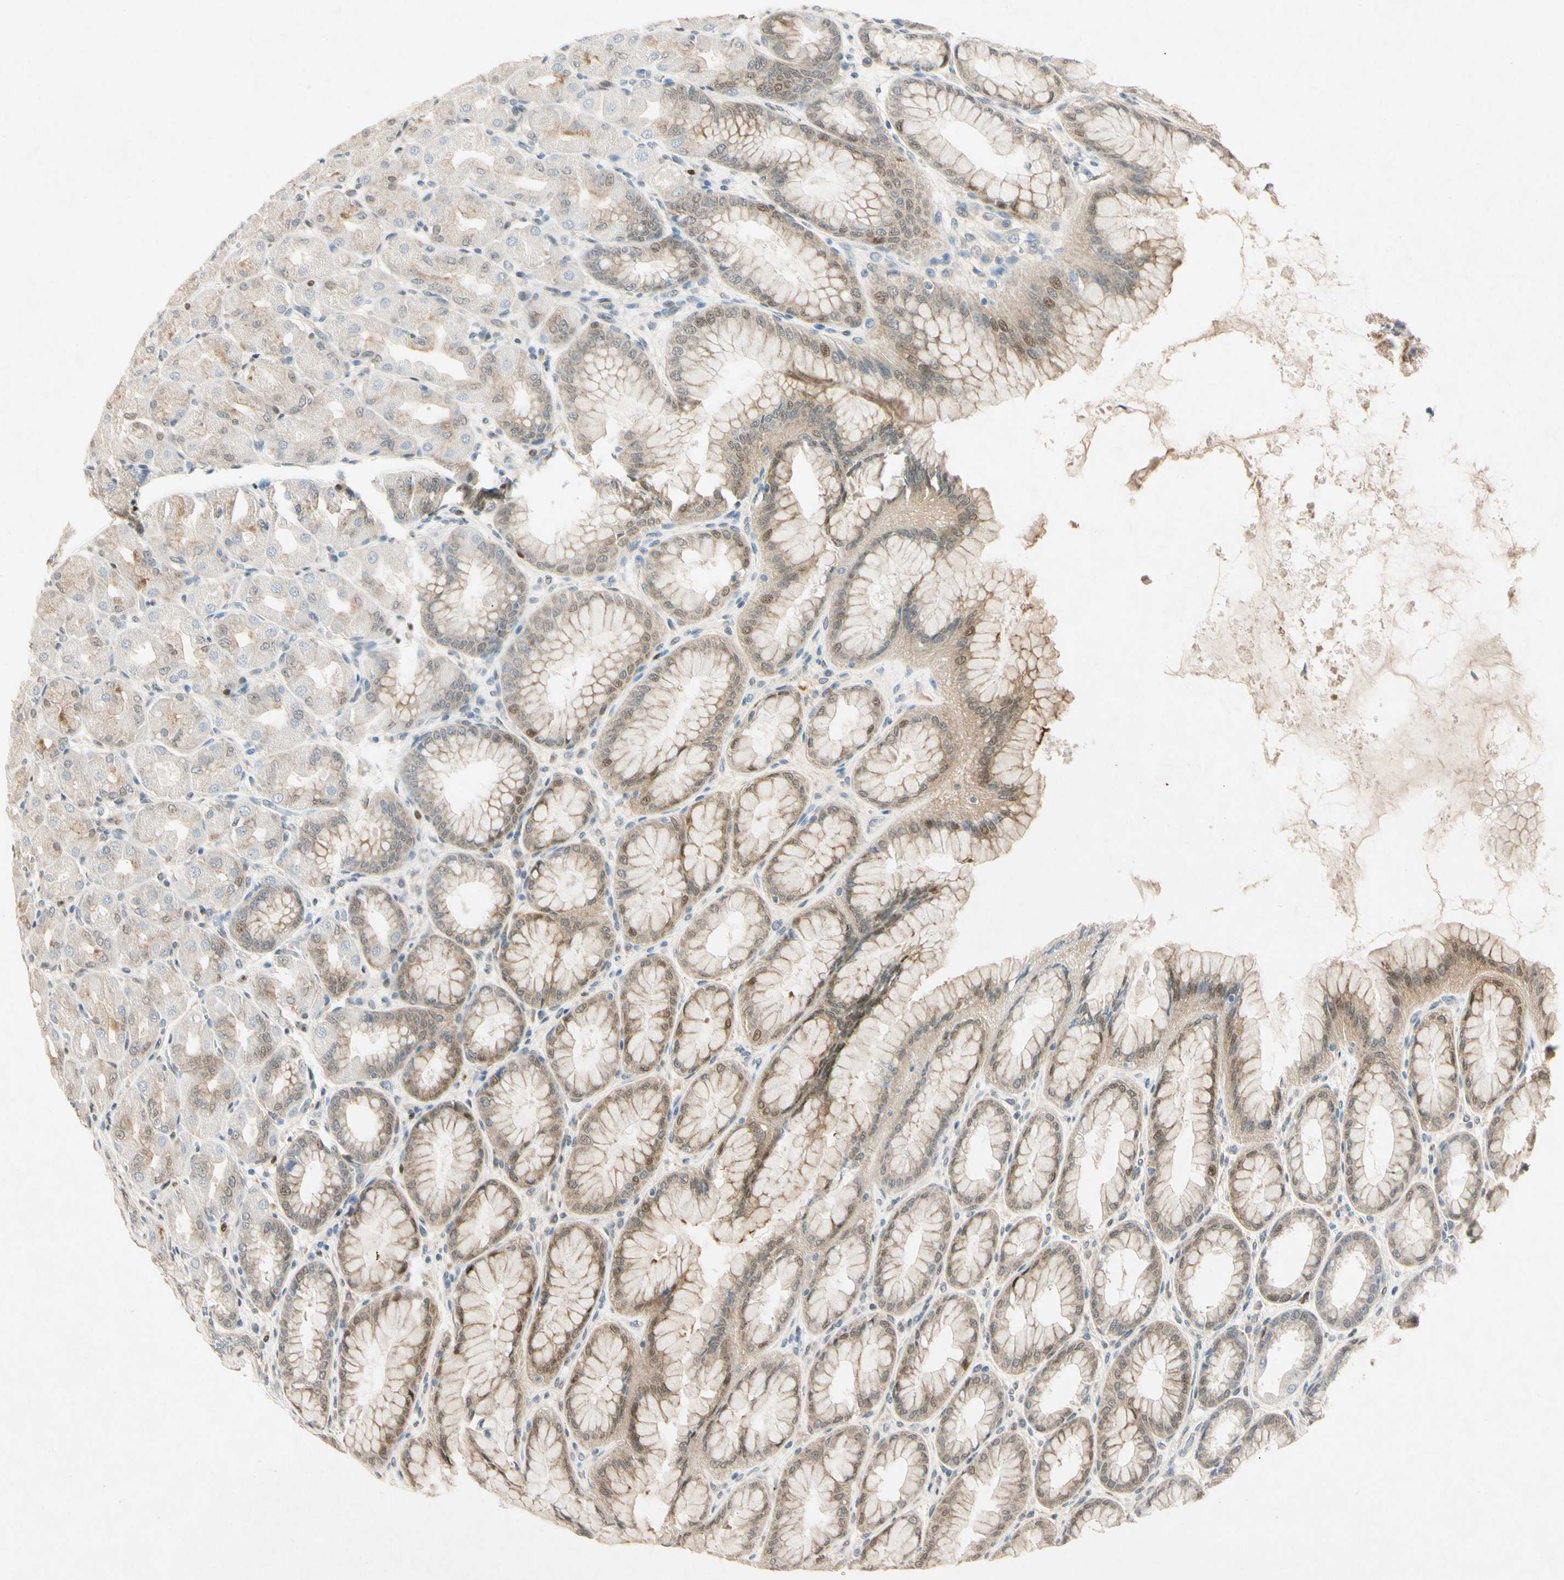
{"staining": {"intensity": "weak", "quantity": "25%-75%", "location": "cytoplasmic/membranous,nuclear"}, "tissue": "stomach", "cell_type": "Glandular cells", "image_type": "normal", "snomed": [{"axis": "morphology", "description": "Normal tissue, NOS"}, {"axis": "topography", "description": "Stomach, upper"}], "caption": "Human stomach stained with a protein marker demonstrates weak staining in glandular cells.", "gene": "HSPA1B", "patient": {"sex": "female", "age": 56}}